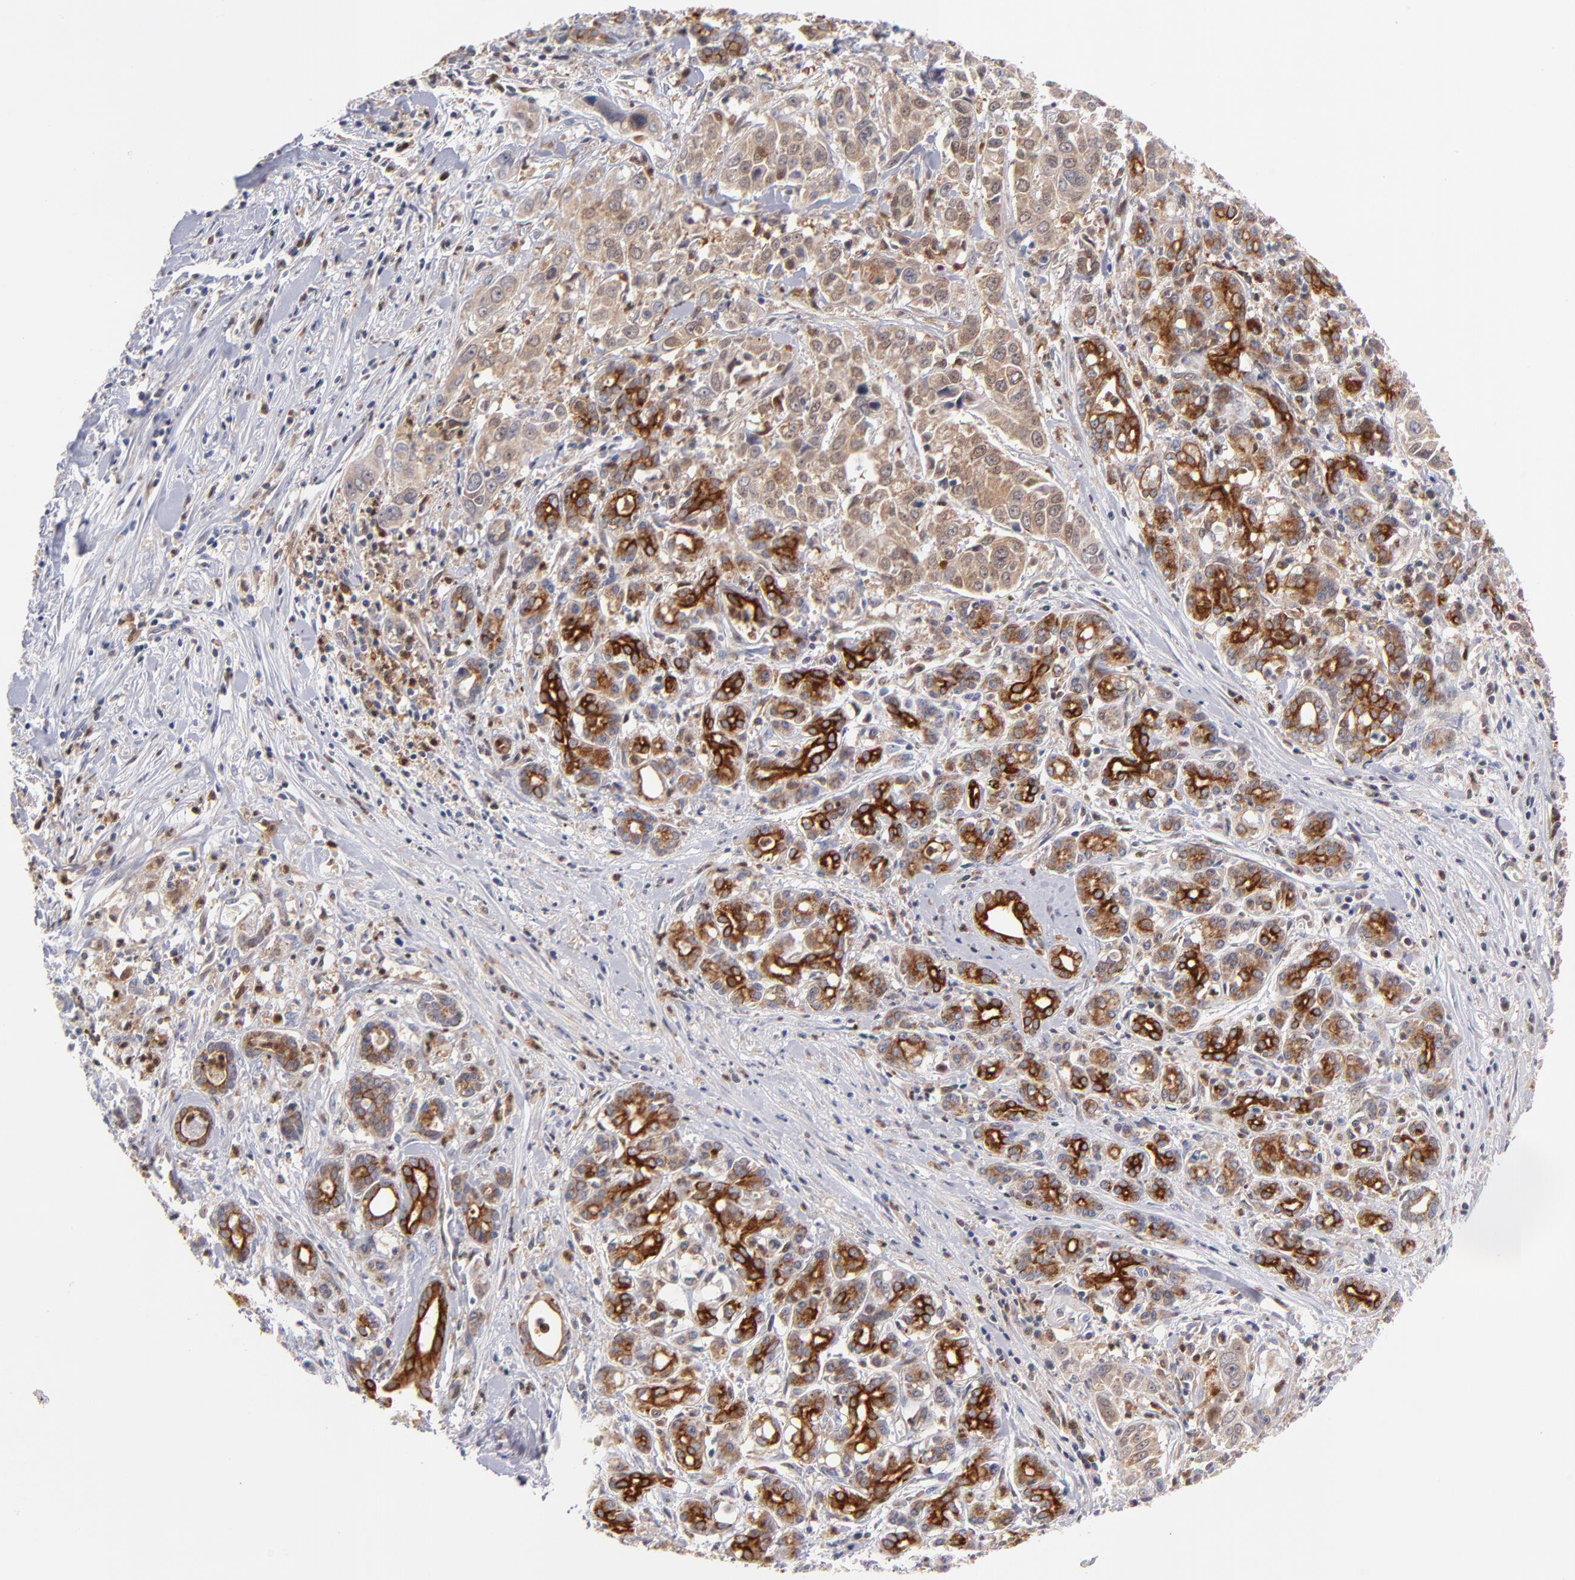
{"staining": {"intensity": "weak", "quantity": ">75%", "location": "cytoplasmic/membranous"}, "tissue": "pancreatic cancer", "cell_type": "Tumor cells", "image_type": "cancer", "snomed": [{"axis": "morphology", "description": "Adenocarcinoma, NOS"}, {"axis": "topography", "description": "Pancreas"}], "caption": "Protein staining of pancreatic cancer tissue displays weak cytoplasmic/membranous positivity in approximately >75% of tumor cells. (IHC, brightfield microscopy, high magnification).", "gene": "BID", "patient": {"sex": "female", "age": 52}}